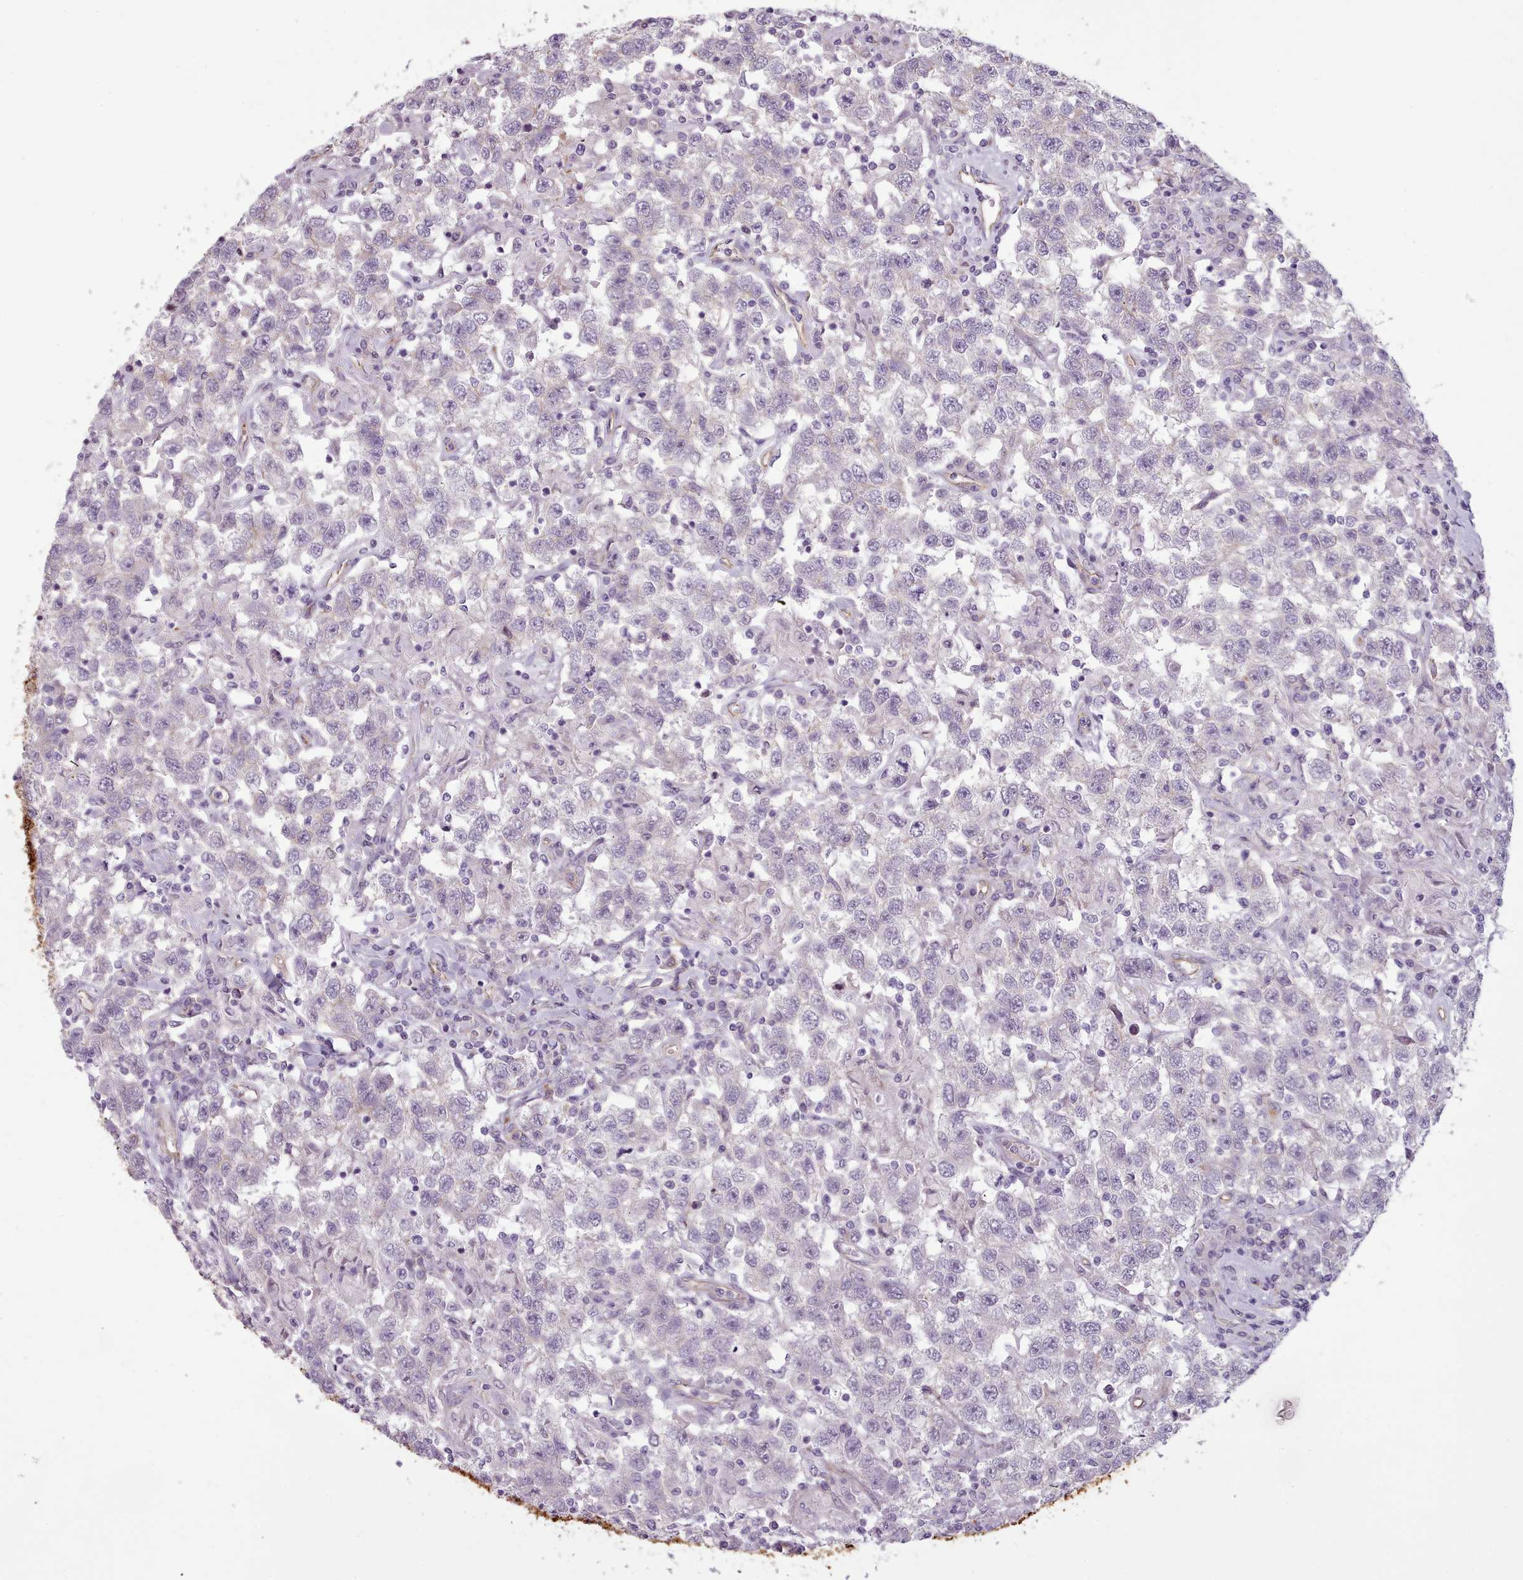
{"staining": {"intensity": "negative", "quantity": "none", "location": "none"}, "tissue": "testis cancer", "cell_type": "Tumor cells", "image_type": "cancer", "snomed": [{"axis": "morphology", "description": "Seminoma, NOS"}, {"axis": "topography", "description": "Testis"}], "caption": "Immunohistochemical staining of seminoma (testis) exhibits no significant staining in tumor cells. (Brightfield microscopy of DAB (3,3'-diaminobenzidine) IHC at high magnification).", "gene": "PLD4", "patient": {"sex": "male", "age": 41}}